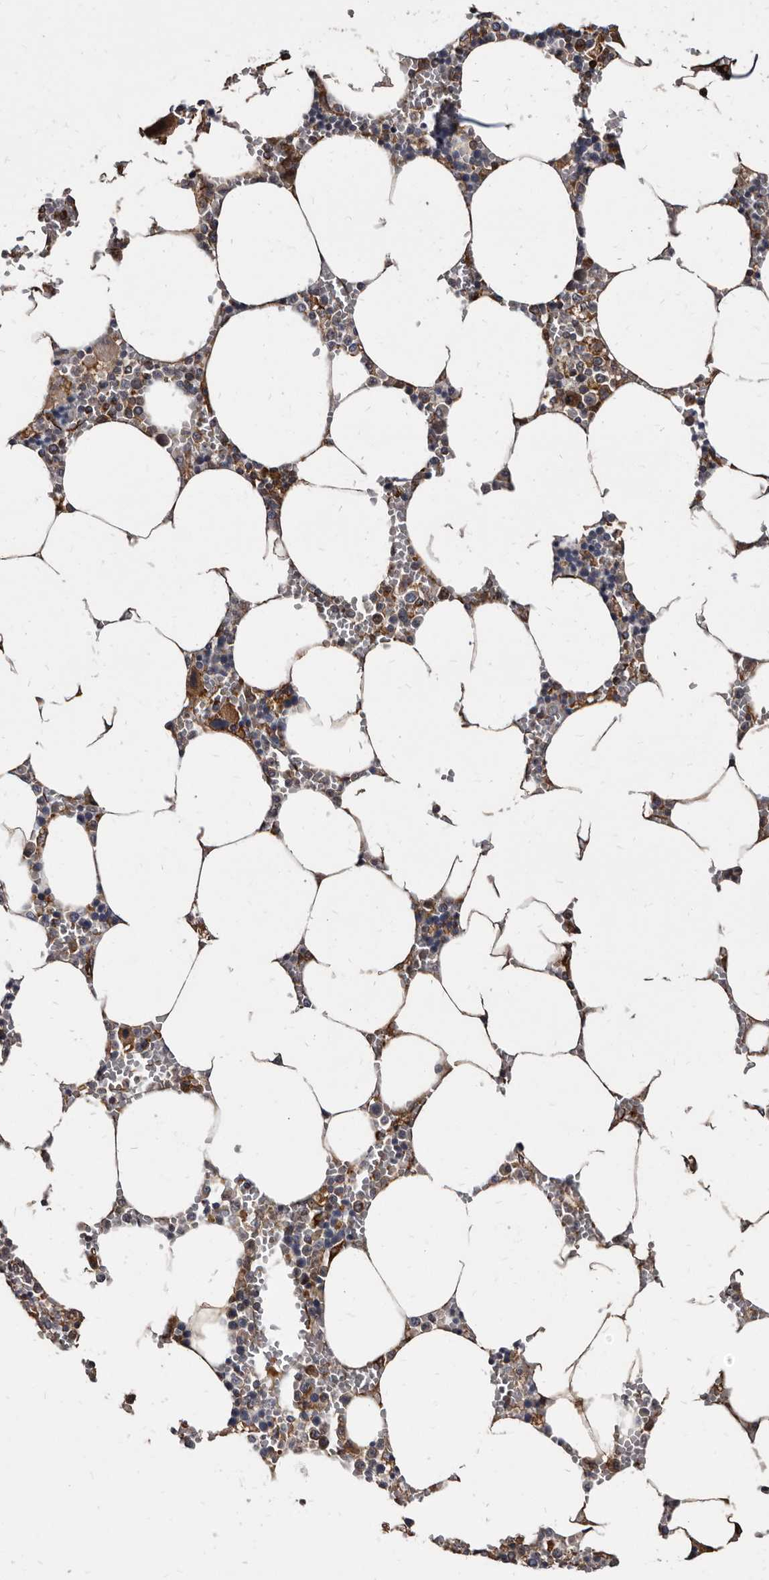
{"staining": {"intensity": "moderate", "quantity": "25%-75%", "location": "cytoplasmic/membranous"}, "tissue": "bone marrow", "cell_type": "Hematopoietic cells", "image_type": "normal", "snomed": [{"axis": "morphology", "description": "Normal tissue, NOS"}, {"axis": "topography", "description": "Bone marrow"}], "caption": "This histopathology image displays unremarkable bone marrow stained with immunohistochemistry to label a protein in brown. The cytoplasmic/membranous of hematopoietic cells show moderate positivity for the protein. Nuclei are counter-stained blue.", "gene": "KCTD20", "patient": {"sex": "male", "age": 70}}